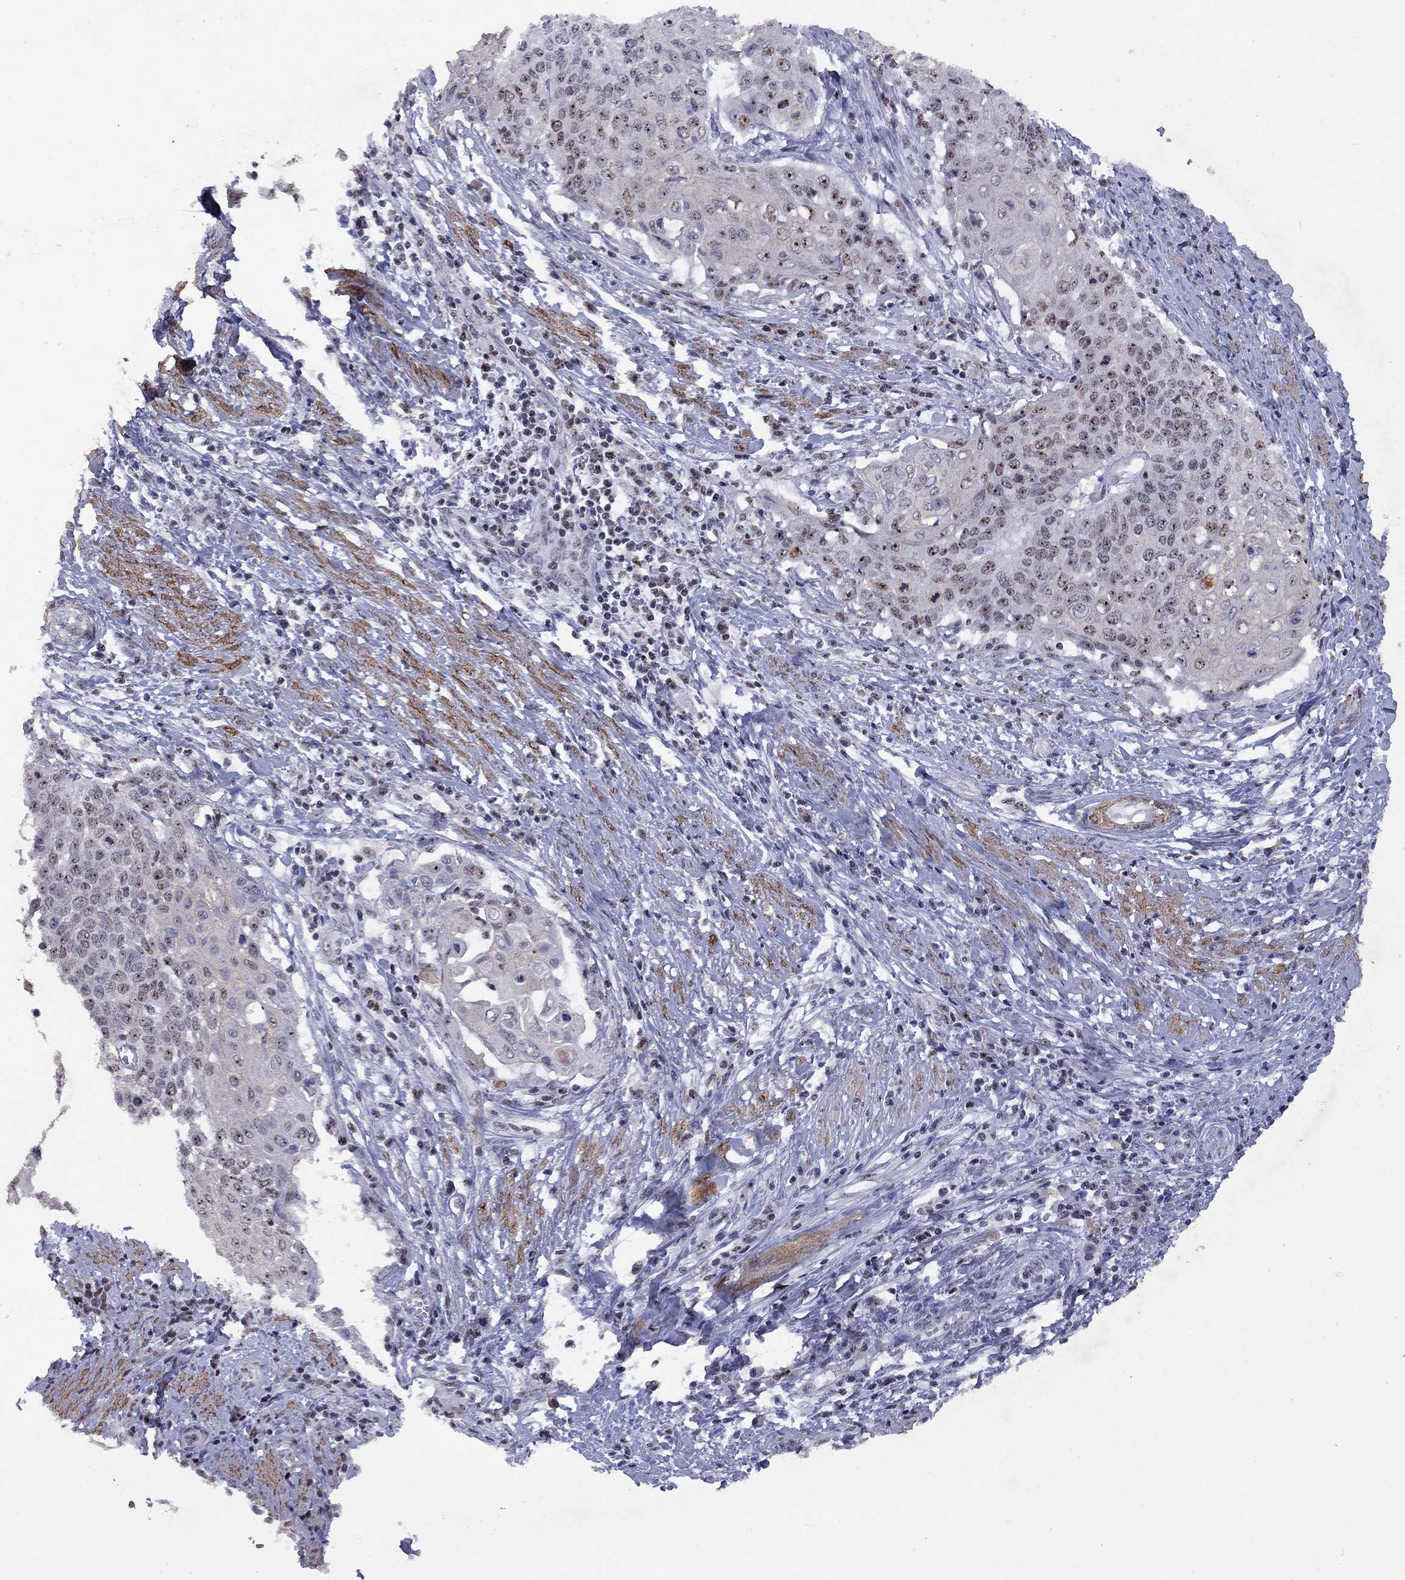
{"staining": {"intensity": "moderate", "quantity": "<25%", "location": "nuclear"}, "tissue": "cervical cancer", "cell_type": "Tumor cells", "image_type": "cancer", "snomed": [{"axis": "morphology", "description": "Squamous cell carcinoma, NOS"}, {"axis": "topography", "description": "Cervix"}], "caption": "Cervical cancer tissue displays moderate nuclear expression in approximately <25% of tumor cells", "gene": "SPOUT1", "patient": {"sex": "female", "age": 39}}